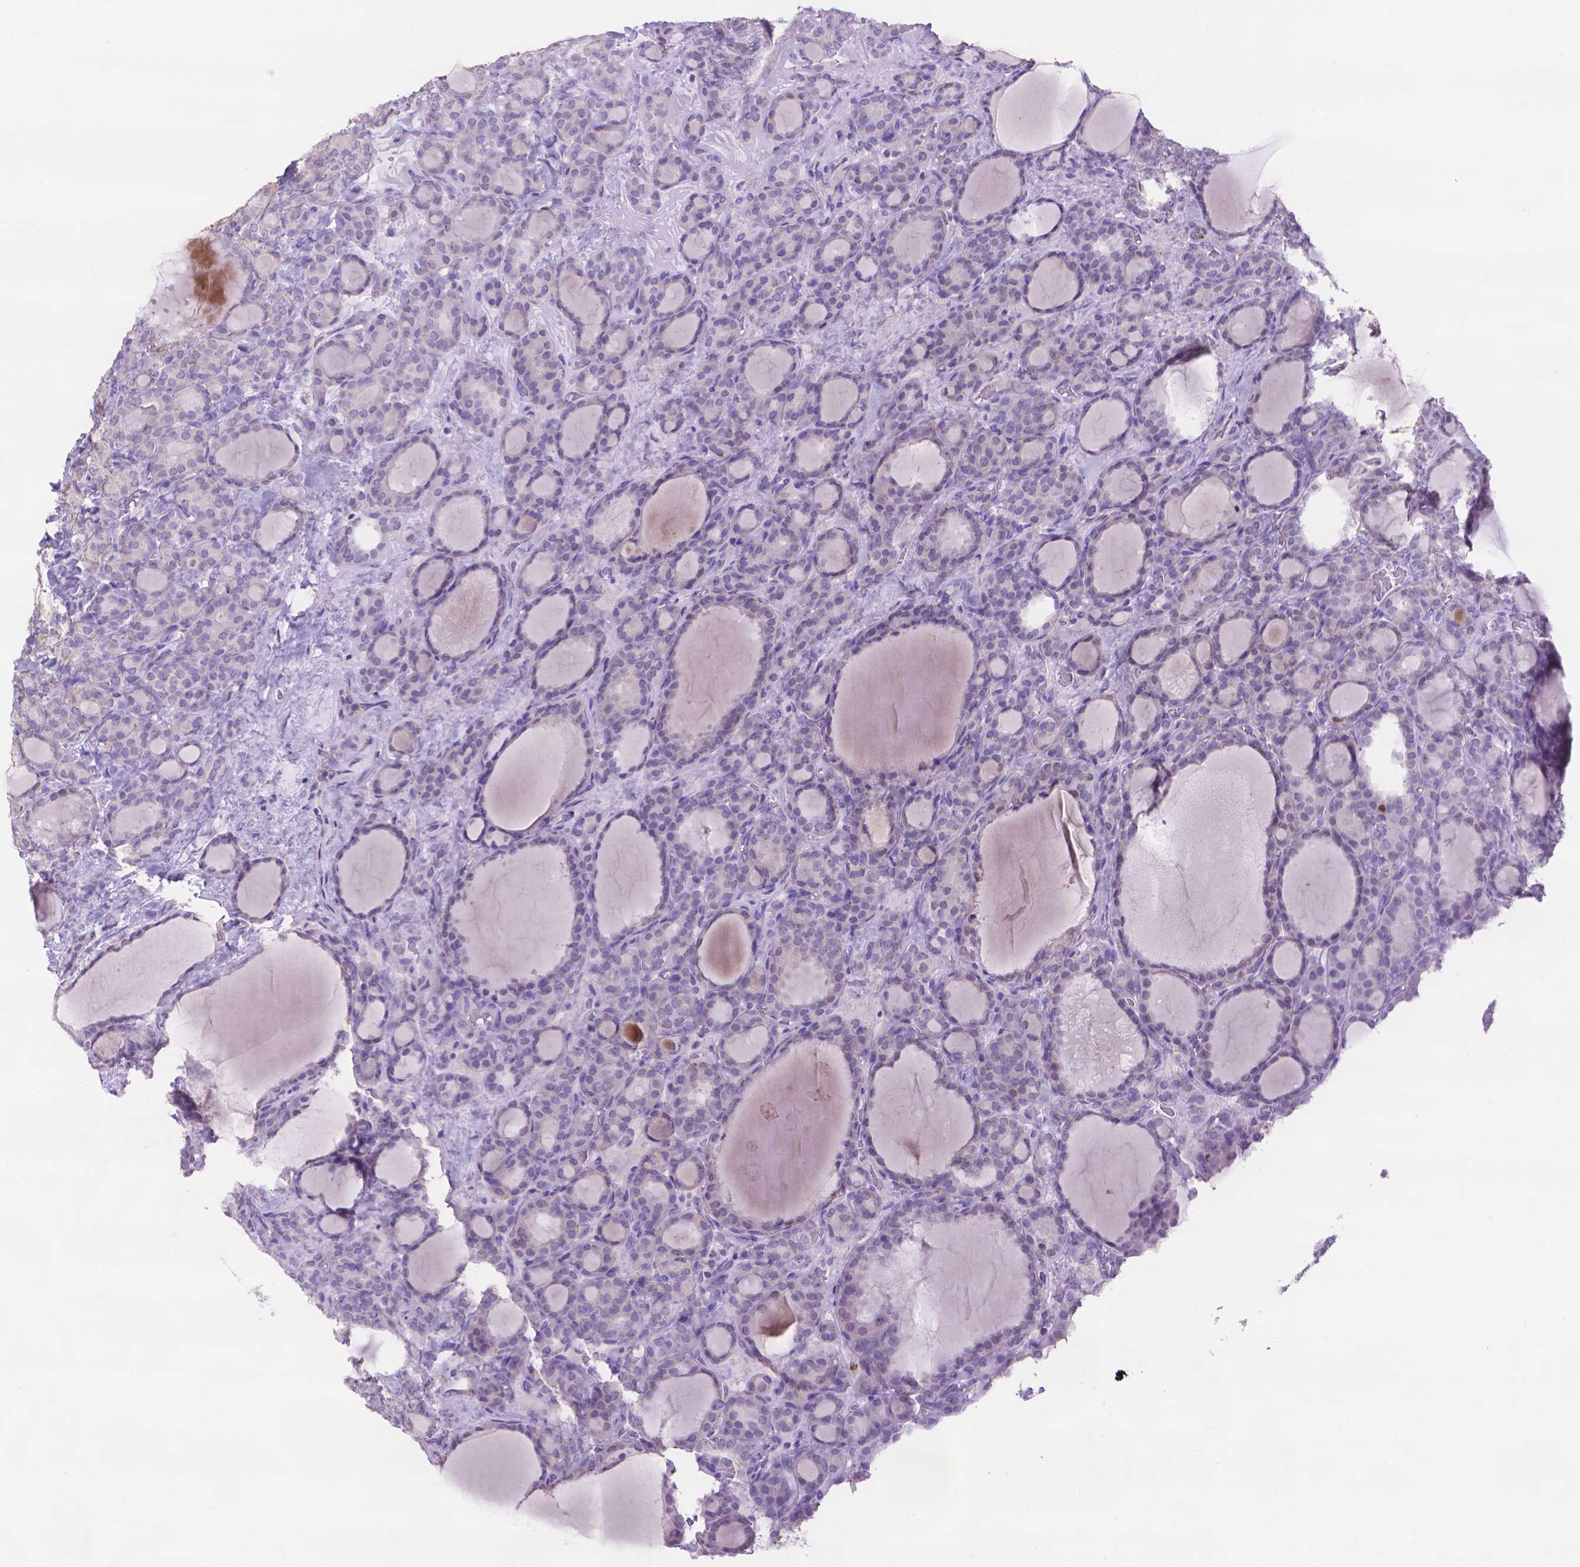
{"staining": {"intensity": "negative", "quantity": "none", "location": "none"}, "tissue": "thyroid cancer", "cell_type": "Tumor cells", "image_type": "cancer", "snomed": [{"axis": "morphology", "description": "Normal tissue, NOS"}, {"axis": "morphology", "description": "Follicular adenoma carcinoma, NOS"}, {"axis": "topography", "description": "Thyroid gland"}], "caption": "Thyroid cancer (follicular adenoma carcinoma) stained for a protein using IHC displays no positivity tumor cells.", "gene": "MMP11", "patient": {"sex": "female", "age": 31}}